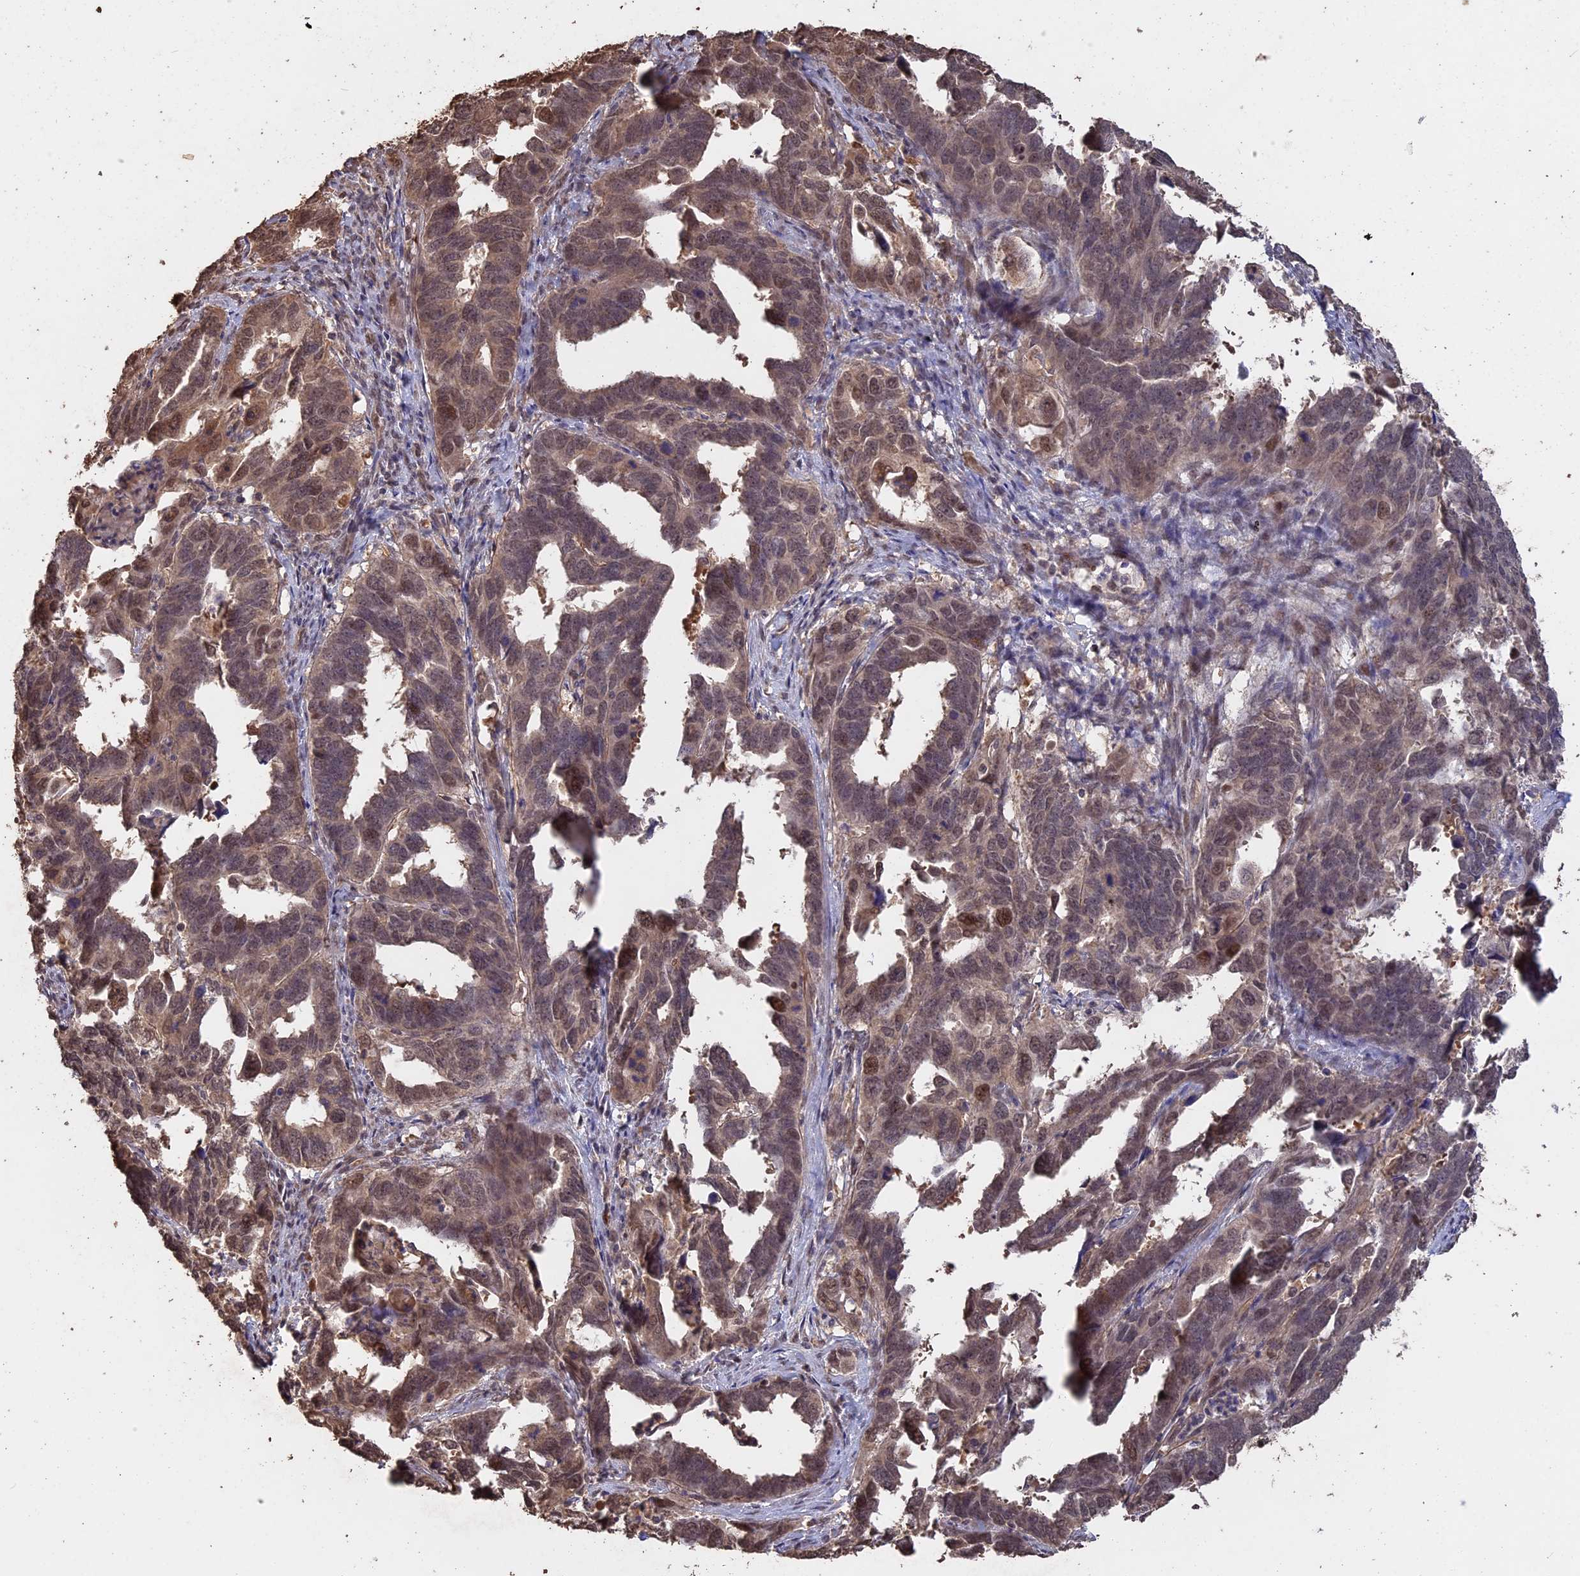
{"staining": {"intensity": "moderate", "quantity": ">75%", "location": "cytoplasmic/membranous,nuclear"}, "tissue": "endometrial cancer", "cell_type": "Tumor cells", "image_type": "cancer", "snomed": [{"axis": "morphology", "description": "Adenocarcinoma, NOS"}, {"axis": "topography", "description": "Endometrium"}], "caption": "Protein analysis of adenocarcinoma (endometrial) tissue displays moderate cytoplasmic/membranous and nuclear staining in about >75% of tumor cells. (IHC, brightfield microscopy, high magnification).", "gene": "PSMC6", "patient": {"sex": "female", "age": 65}}